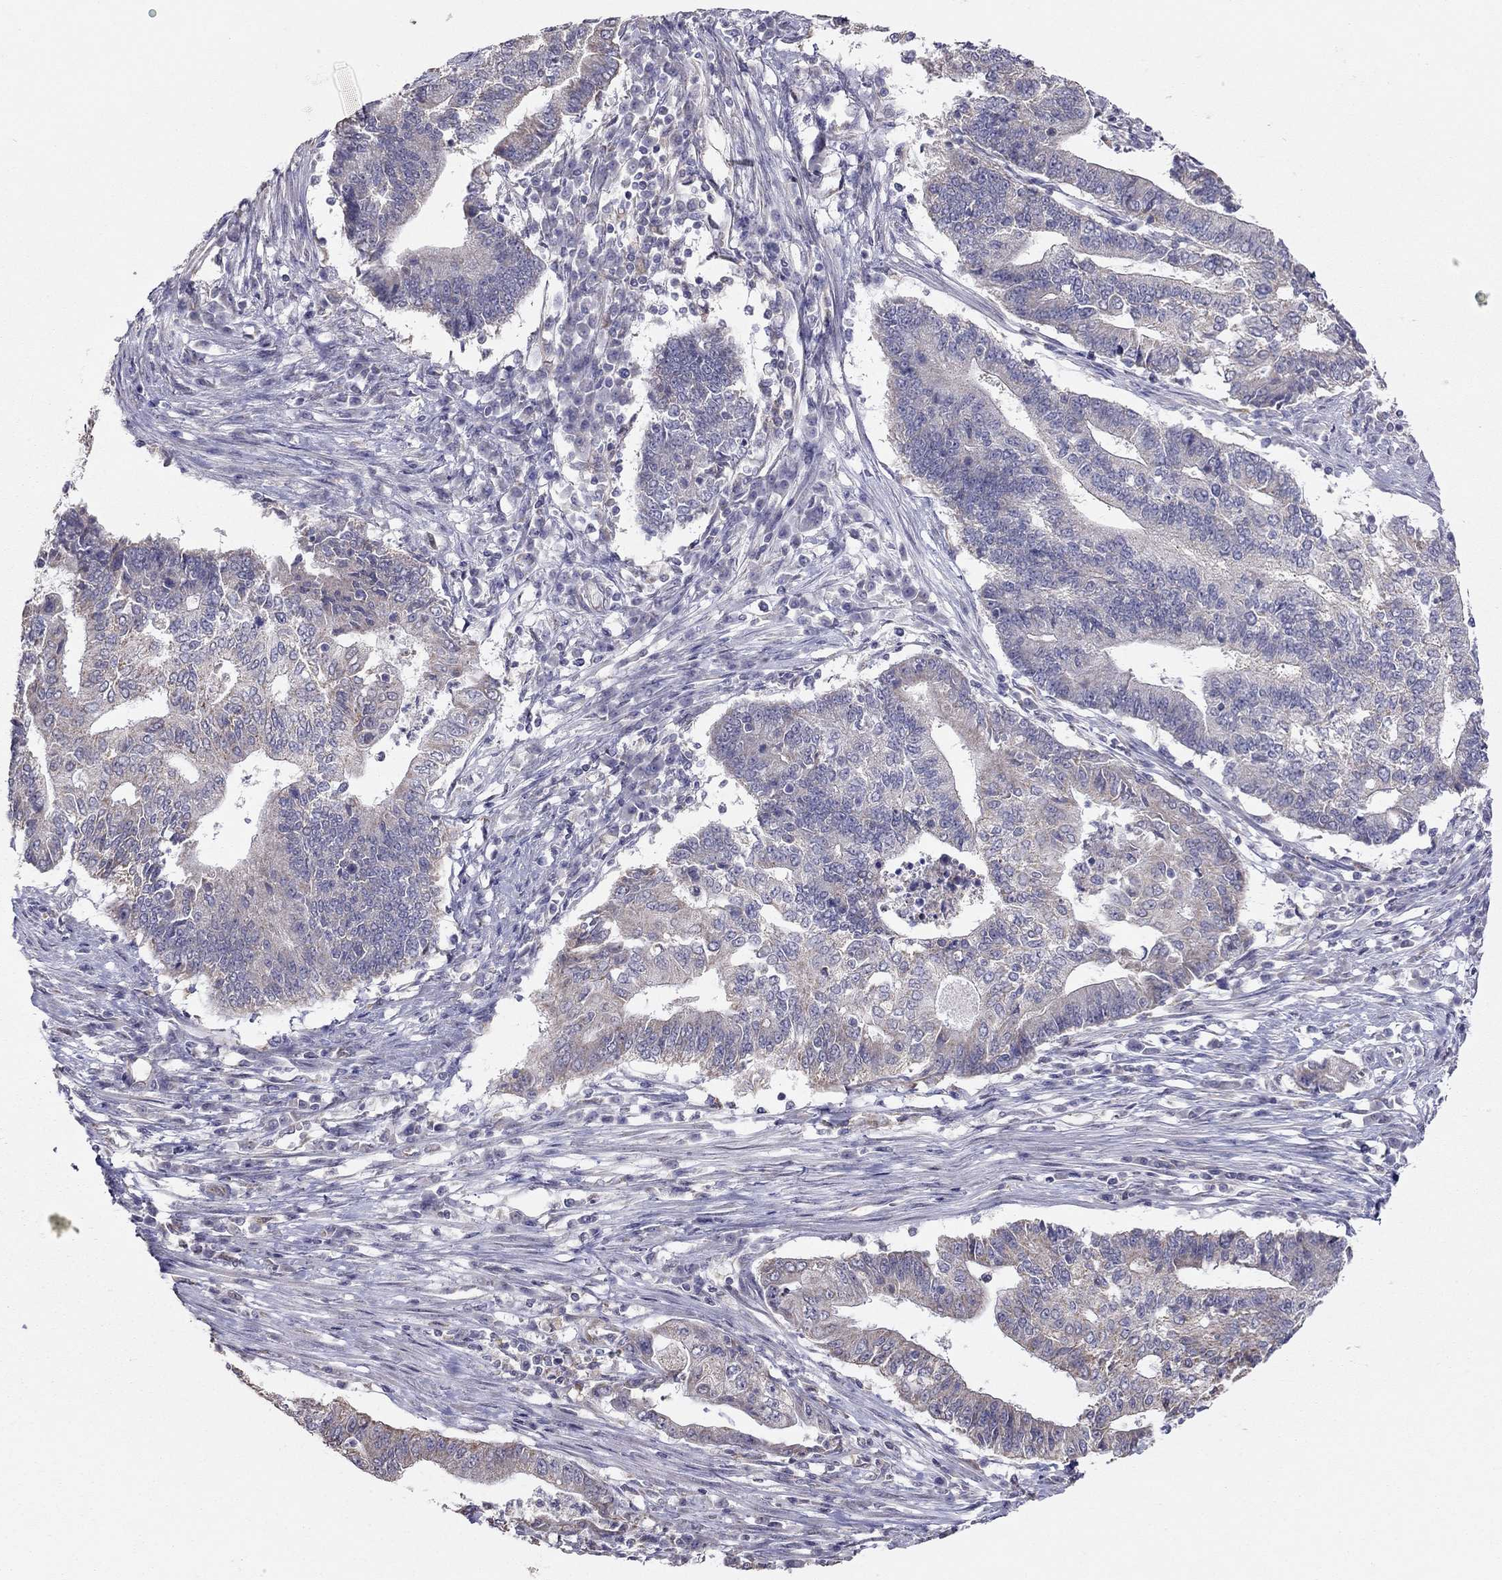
{"staining": {"intensity": "weak", "quantity": "<25%", "location": "cytoplasmic/membranous"}, "tissue": "endometrial cancer", "cell_type": "Tumor cells", "image_type": "cancer", "snomed": [{"axis": "morphology", "description": "Adenocarcinoma, NOS"}, {"axis": "topography", "description": "Uterus"}, {"axis": "topography", "description": "Endometrium"}], "caption": "Immunohistochemistry micrograph of neoplastic tissue: endometrial cancer stained with DAB reveals no significant protein positivity in tumor cells. Nuclei are stained in blue.", "gene": "LRIT3", "patient": {"sex": "female", "age": 54}}